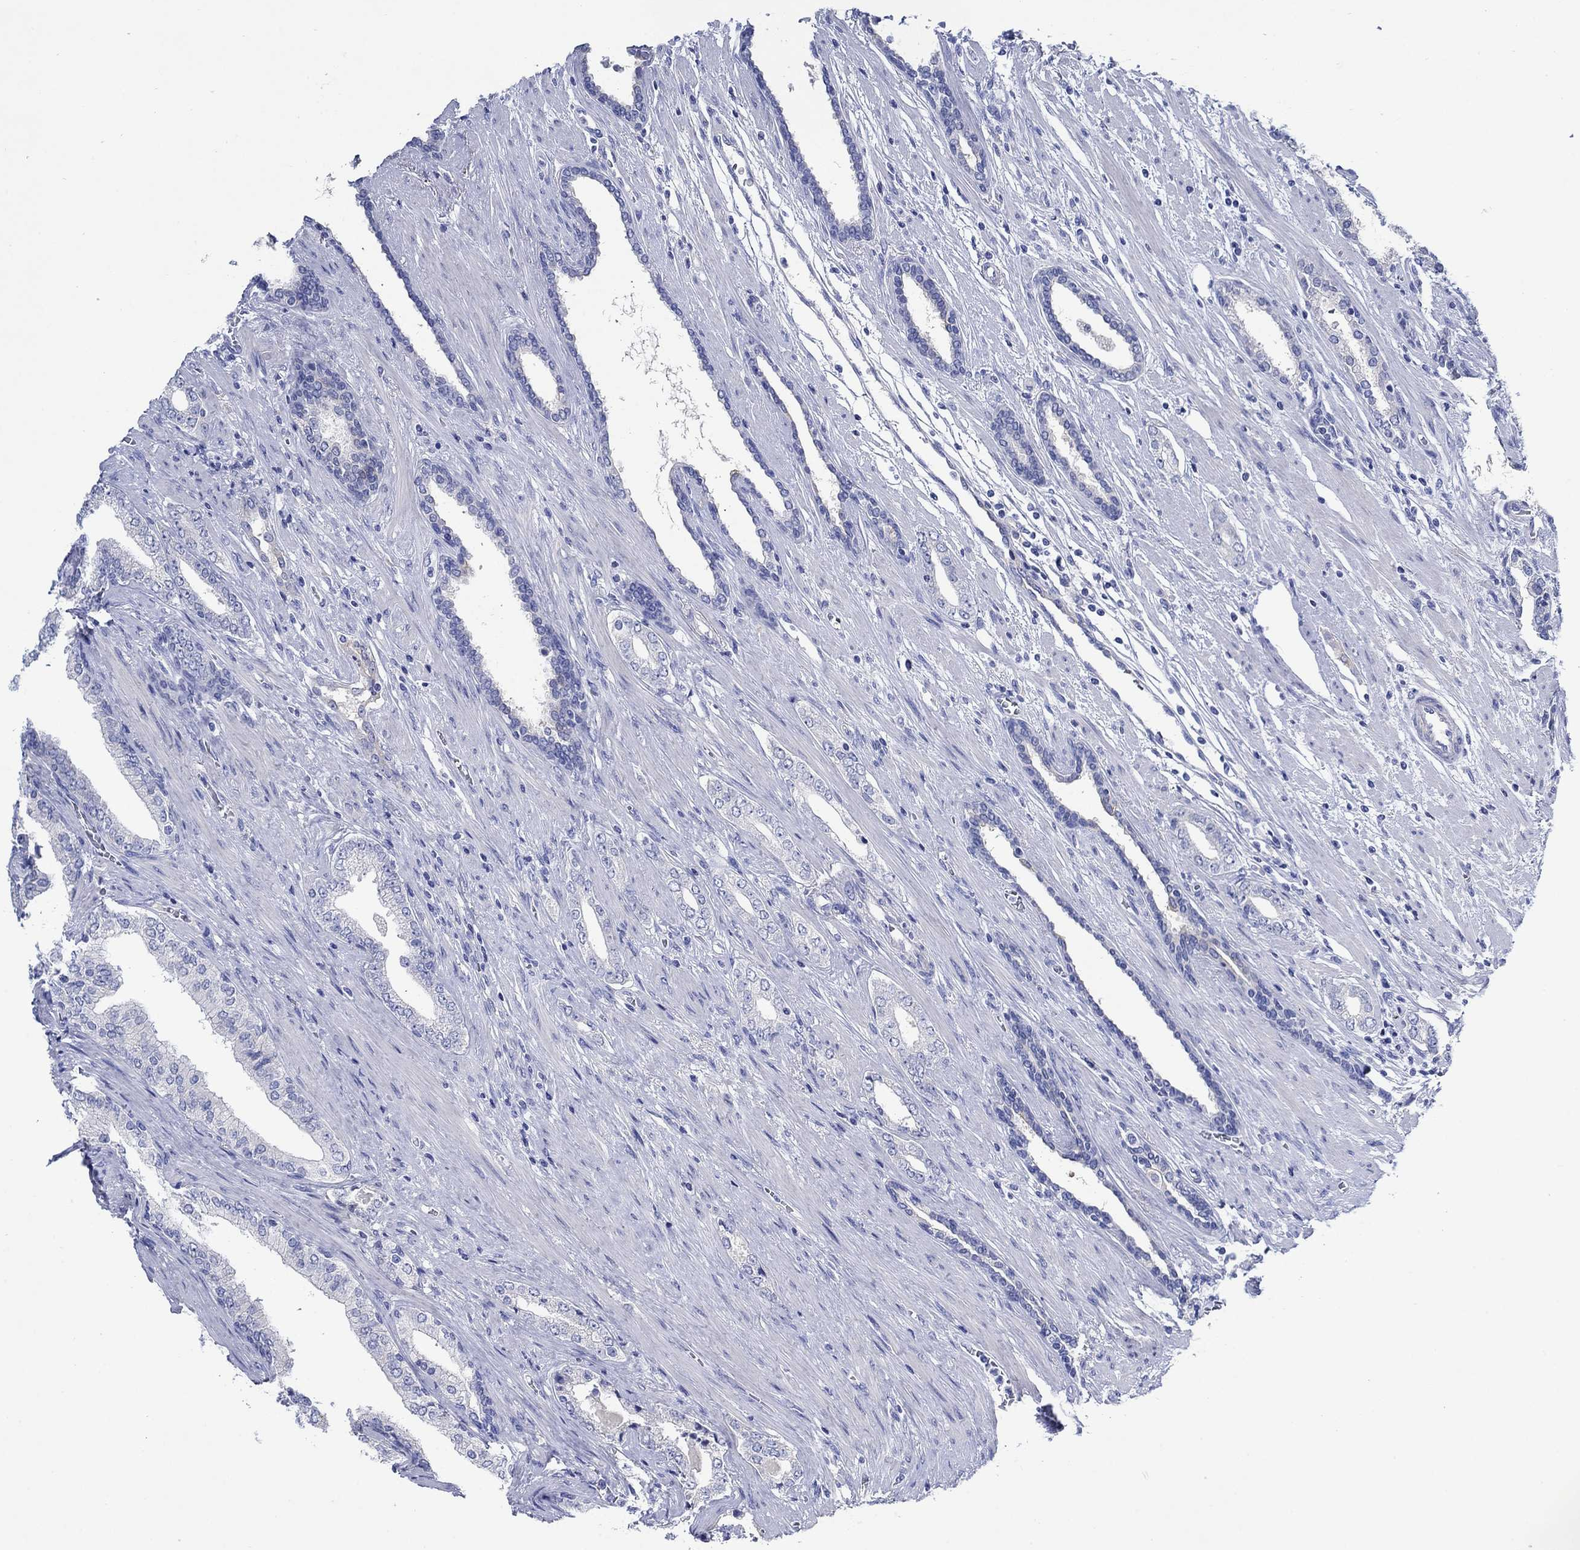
{"staining": {"intensity": "negative", "quantity": "none", "location": "none"}, "tissue": "prostate cancer", "cell_type": "Tumor cells", "image_type": "cancer", "snomed": [{"axis": "morphology", "description": "Adenocarcinoma, Low grade"}, {"axis": "topography", "description": "Prostate and seminal vesicle, NOS"}], "caption": "Tumor cells show no significant protein expression in prostate cancer.", "gene": "TRIM16", "patient": {"sex": "male", "age": 61}}